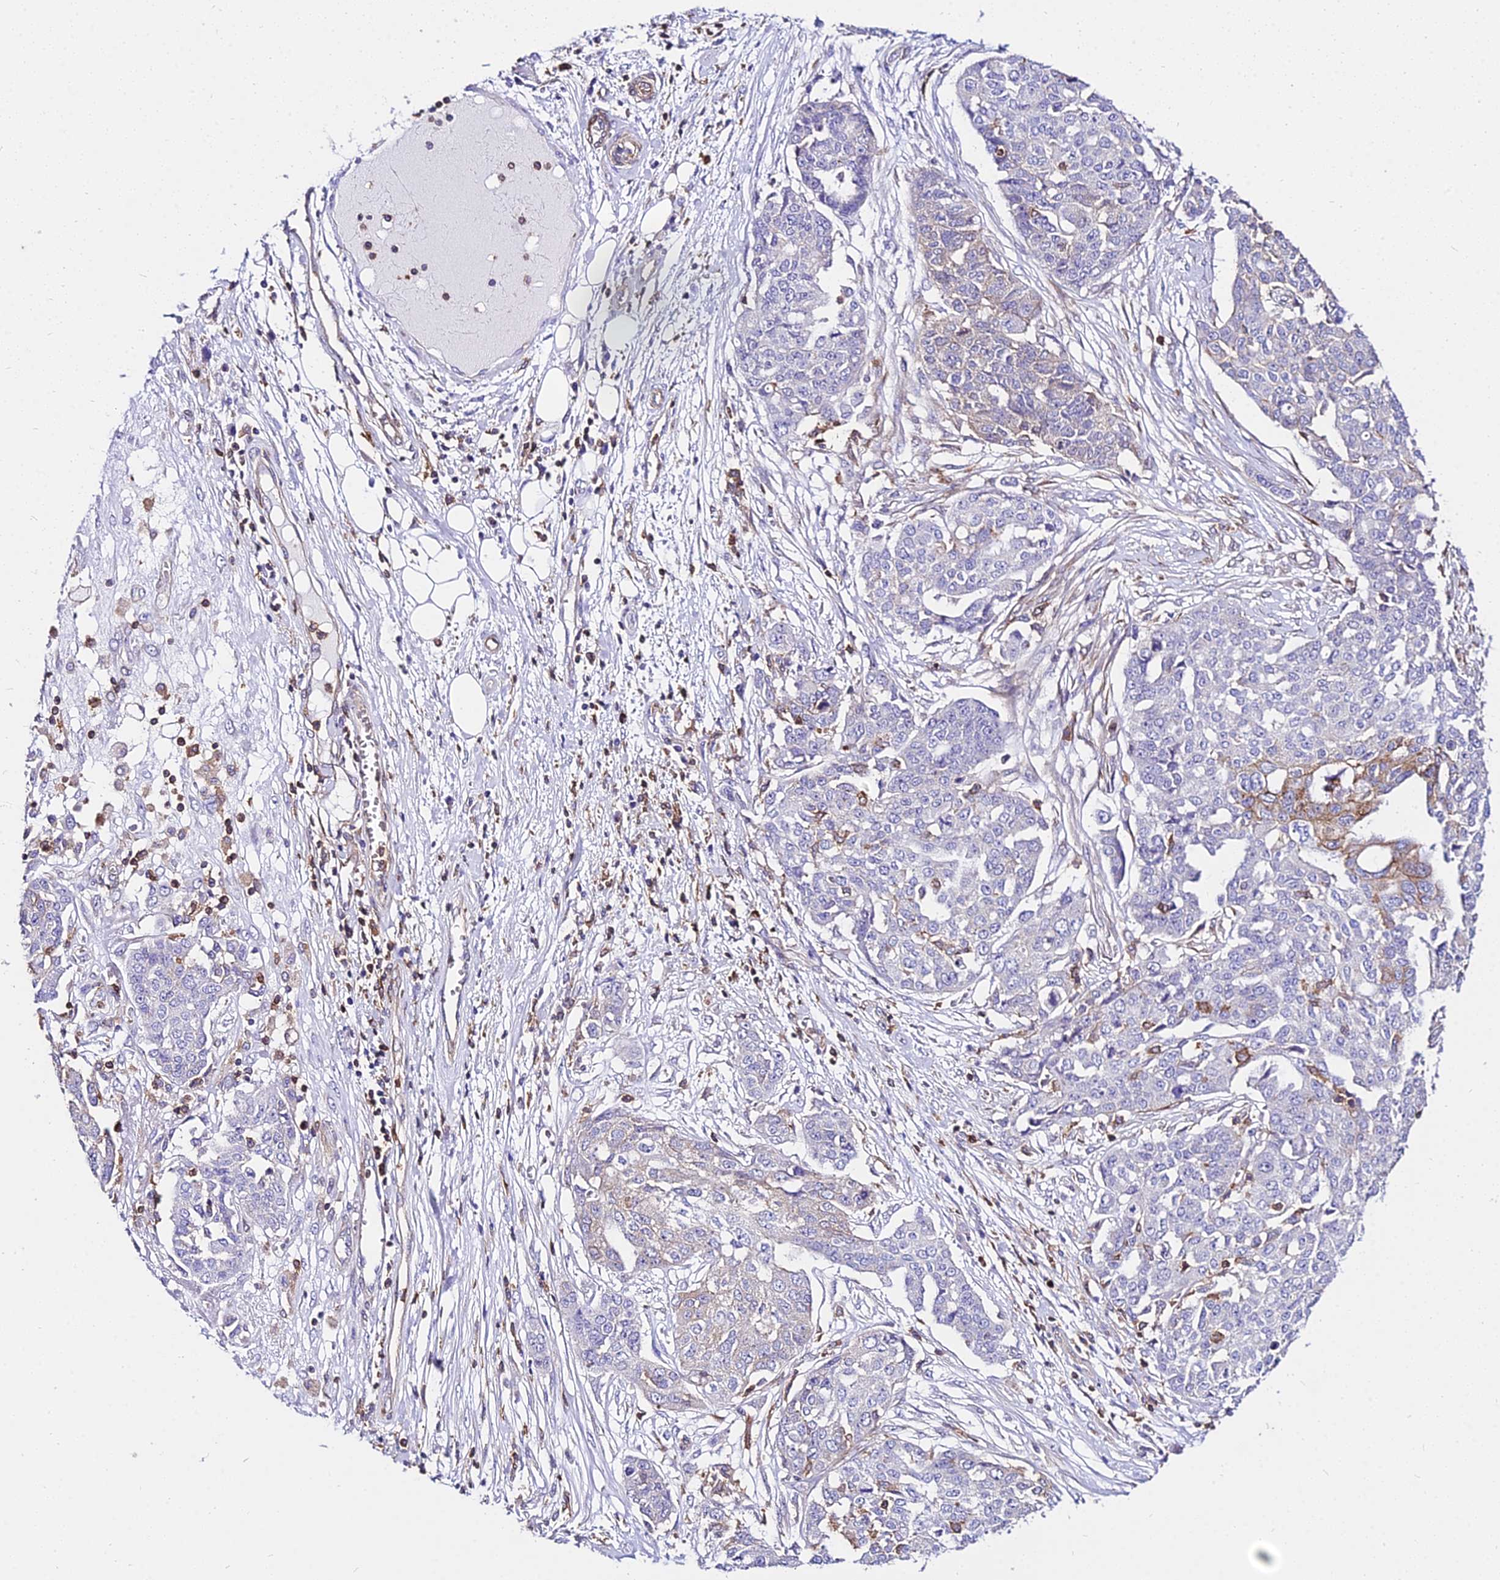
{"staining": {"intensity": "weak", "quantity": "<25%", "location": "cytoplasmic/membranous"}, "tissue": "ovarian cancer", "cell_type": "Tumor cells", "image_type": "cancer", "snomed": [{"axis": "morphology", "description": "Cystadenocarcinoma, serous, NOS"}, {"axis": "topography", "description": "Soft tissue"}, {"axis": "topography", "description": "Ovary"}], "caption": "Immunohistochemistry micrograph of human serous cystadenocarcinoma (ovarian) stained for a protein (brown), which exhibits no positivity in tumor cells. (Brightfield microscopy of DAB immunohistochemistry (IHC) at high magnification).", "gene": "CSRP1", "patient": {"sex": "female", "age": 57}}